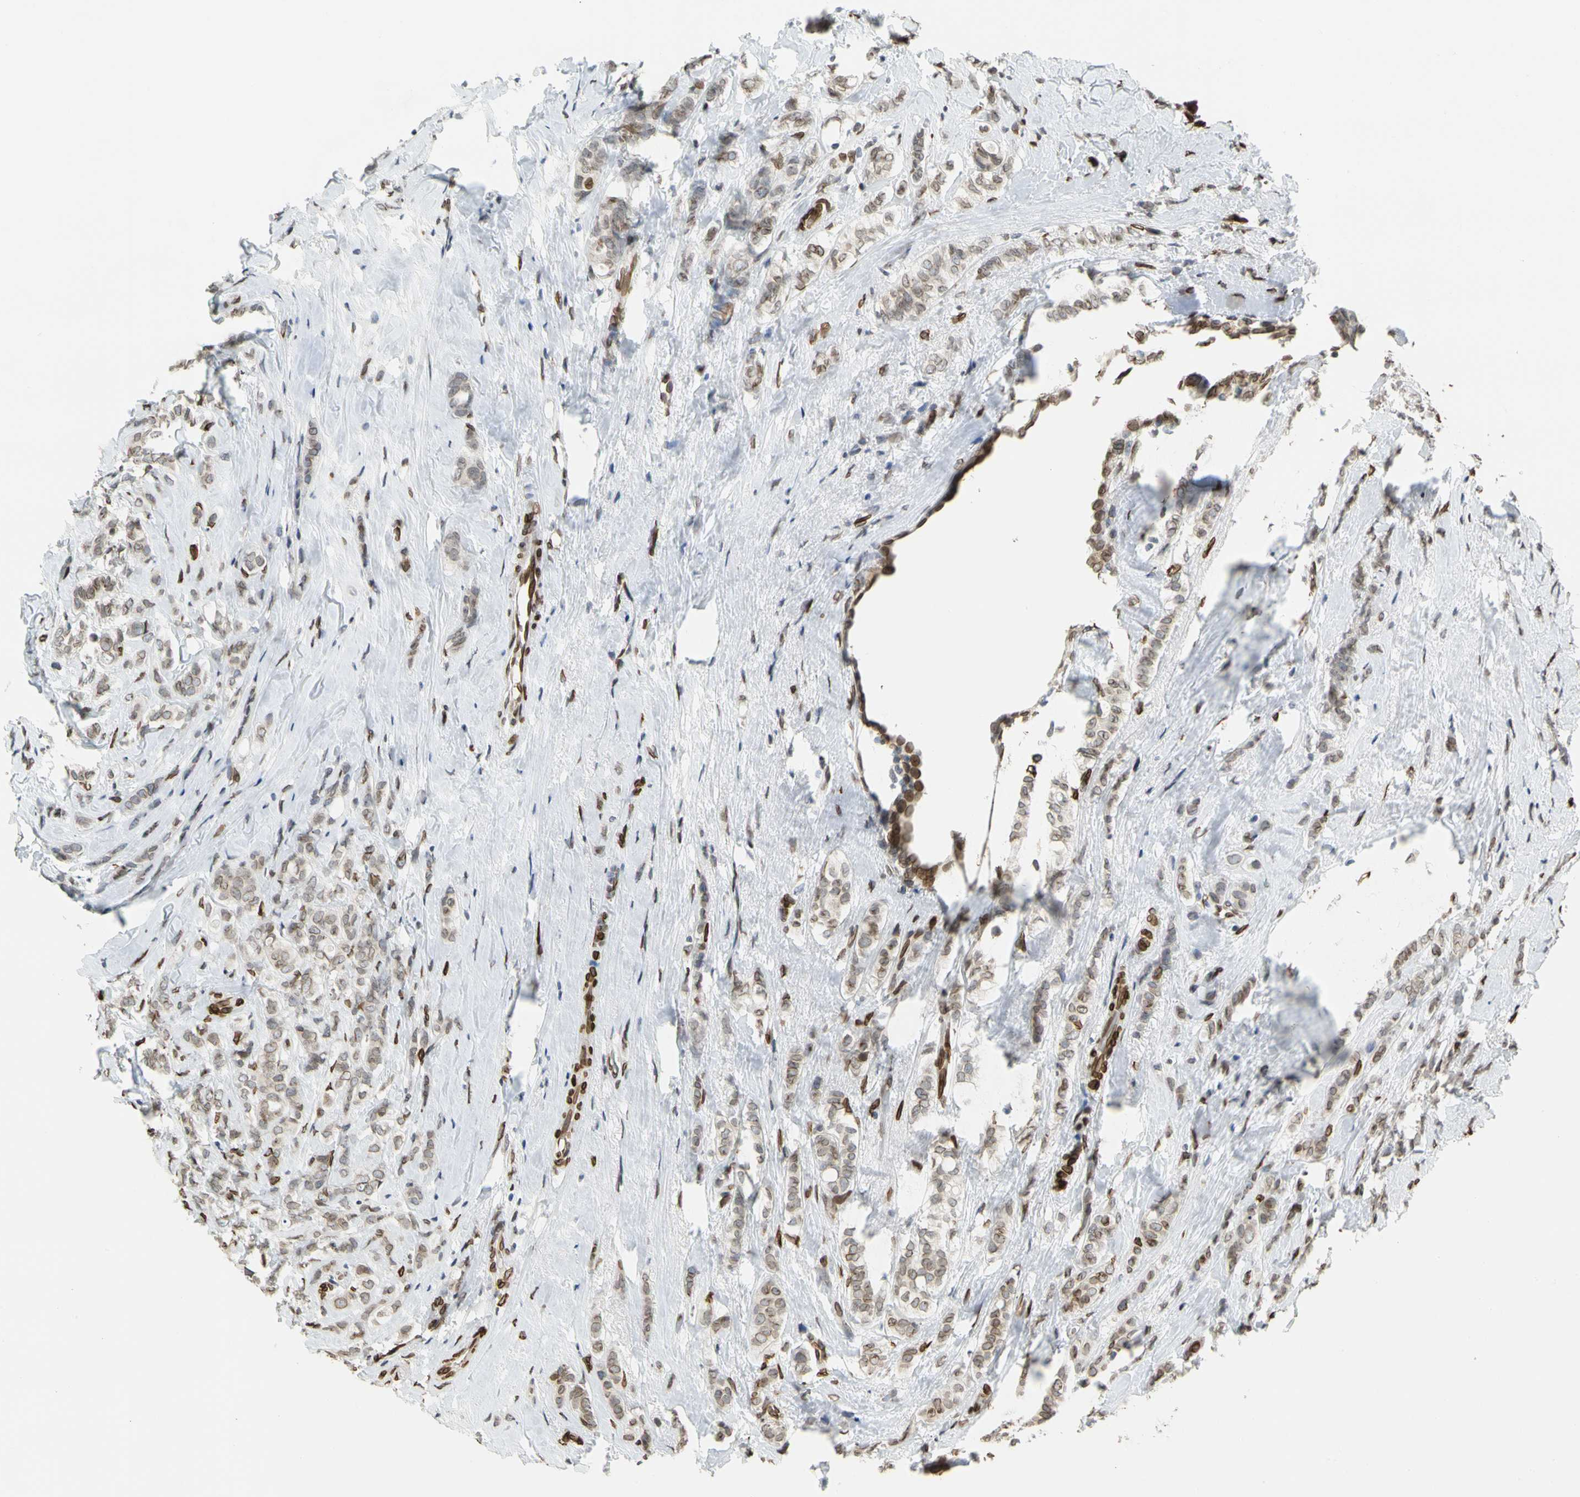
{"staining": {"intensity": "moderate", "quantity": ">75%", "location": "cytoplasmic/membranous,nuclear"}, "tissue": "breast cancer", "cell_type": "Tumor cells", "image_type": "cancer", "snomed": [{"axis": "morphology", "description": "Lobular carcinoma"}, {"axis": "topography", "description": "Breast"}], "caption": "The immunohistochemical stain labels moderate cytoplasmic/membranous and nuclear expression in tumor cells of breast lobular carcinoma tissue.", "gene": "SUN1", "patient": {"sex": "female", "age": 60}}